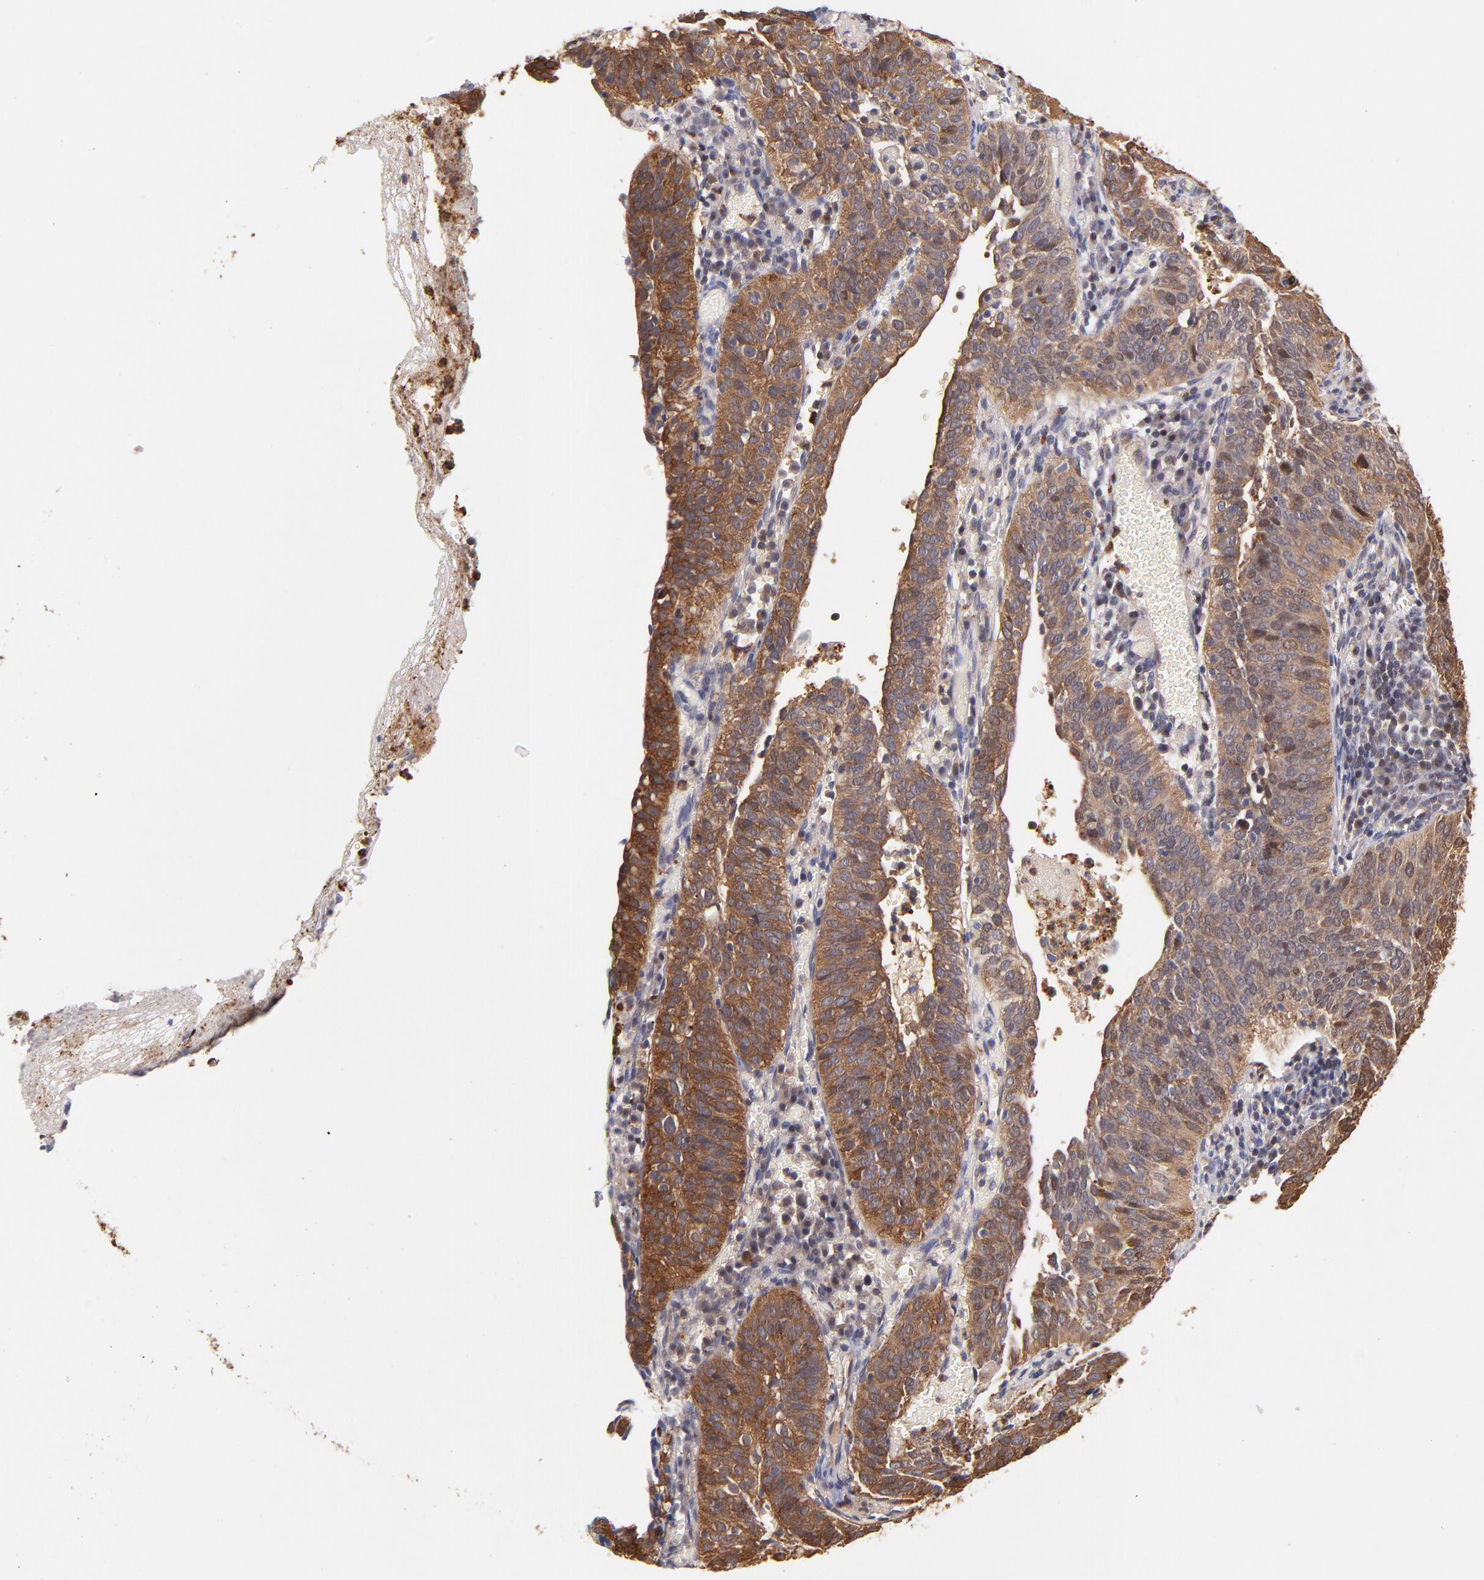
{"staining": {"intensity": "moderate", "quantity": ">75%", "location": "cytoplasmic/membranous"}, "tissue": "cervical cancer", "cell_type": "Tumor cells", "image_type": "cancer", "snomed": [{"axis": "morphology", "description": "Squamous cell carcinoma, NOS"}, {"axis": "topography", "description": "Cervix"}], "caption": "DAB (3,3'-diaminobenzidine) immunohistochemical staining of cervical squamous cell carcinoma displays moderate cytoplasmic/membranous protein expression in approximately >75% of tumor cells.", "gene": "YWHAB", "patient": {"sex": "female", "age": 39}}